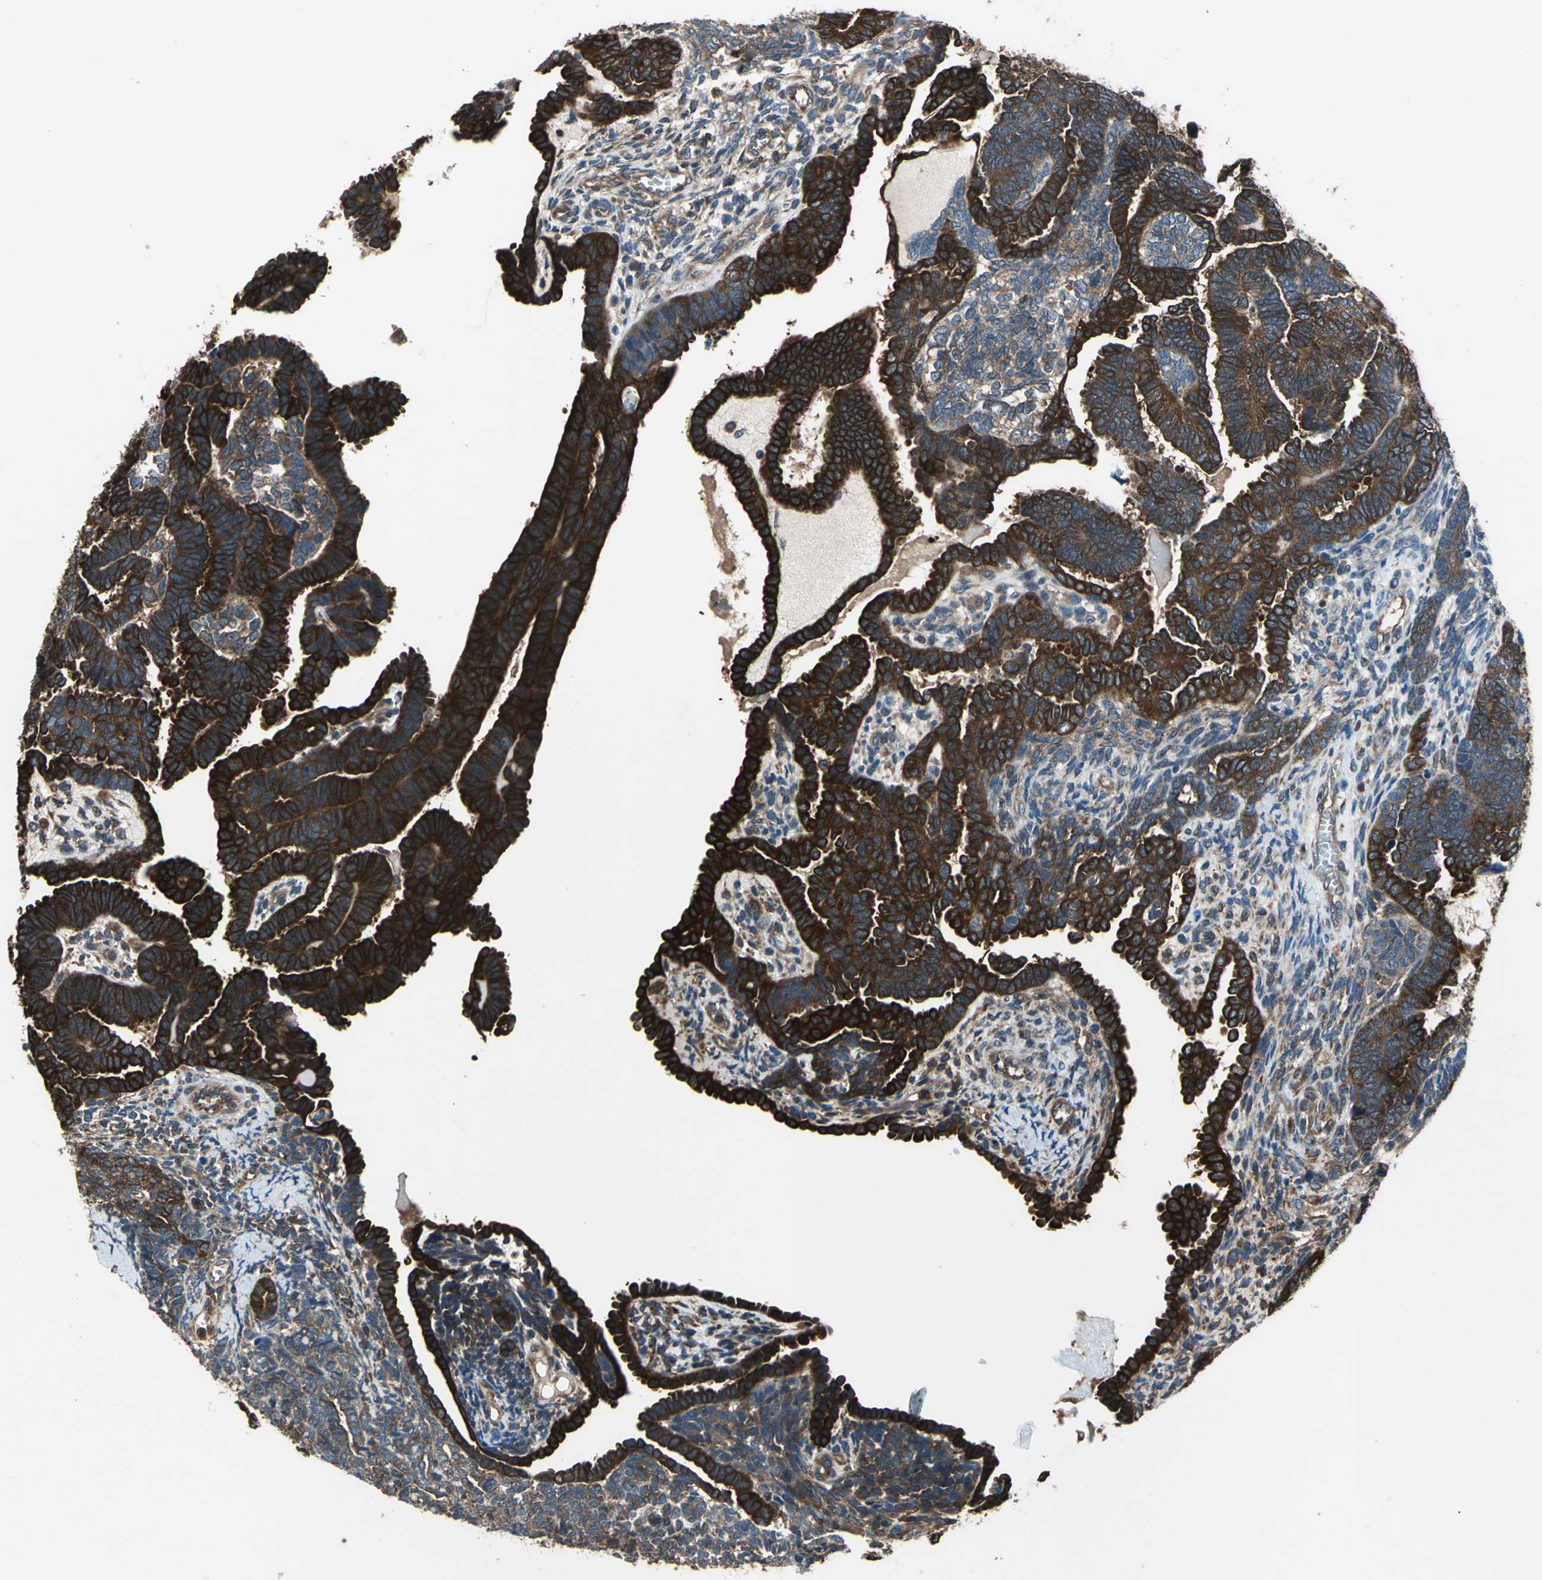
{"staining": {"intensity": "strong", "quantity": ">75%", "location": "cytoplasmic/membranous"}, "tissue": "endometrial cancer", "cell_type": "Tumor cells", "image_type": "cancer", "snomed": [{"axis": "morphology", "description": "Neoplasm, malignant, NOS"}, {"axis": "topography", "description": "Endometrium"}], "caption": "High-power microscopy captured an IHC photomicrograph of malignant neoplasm (endometrial), revealing strong cytoplasmic/membranous positivity in approximately >75% of tumor cells.", "gene": "CAPN1", "patient": {"sex": "female", "age": 74}}